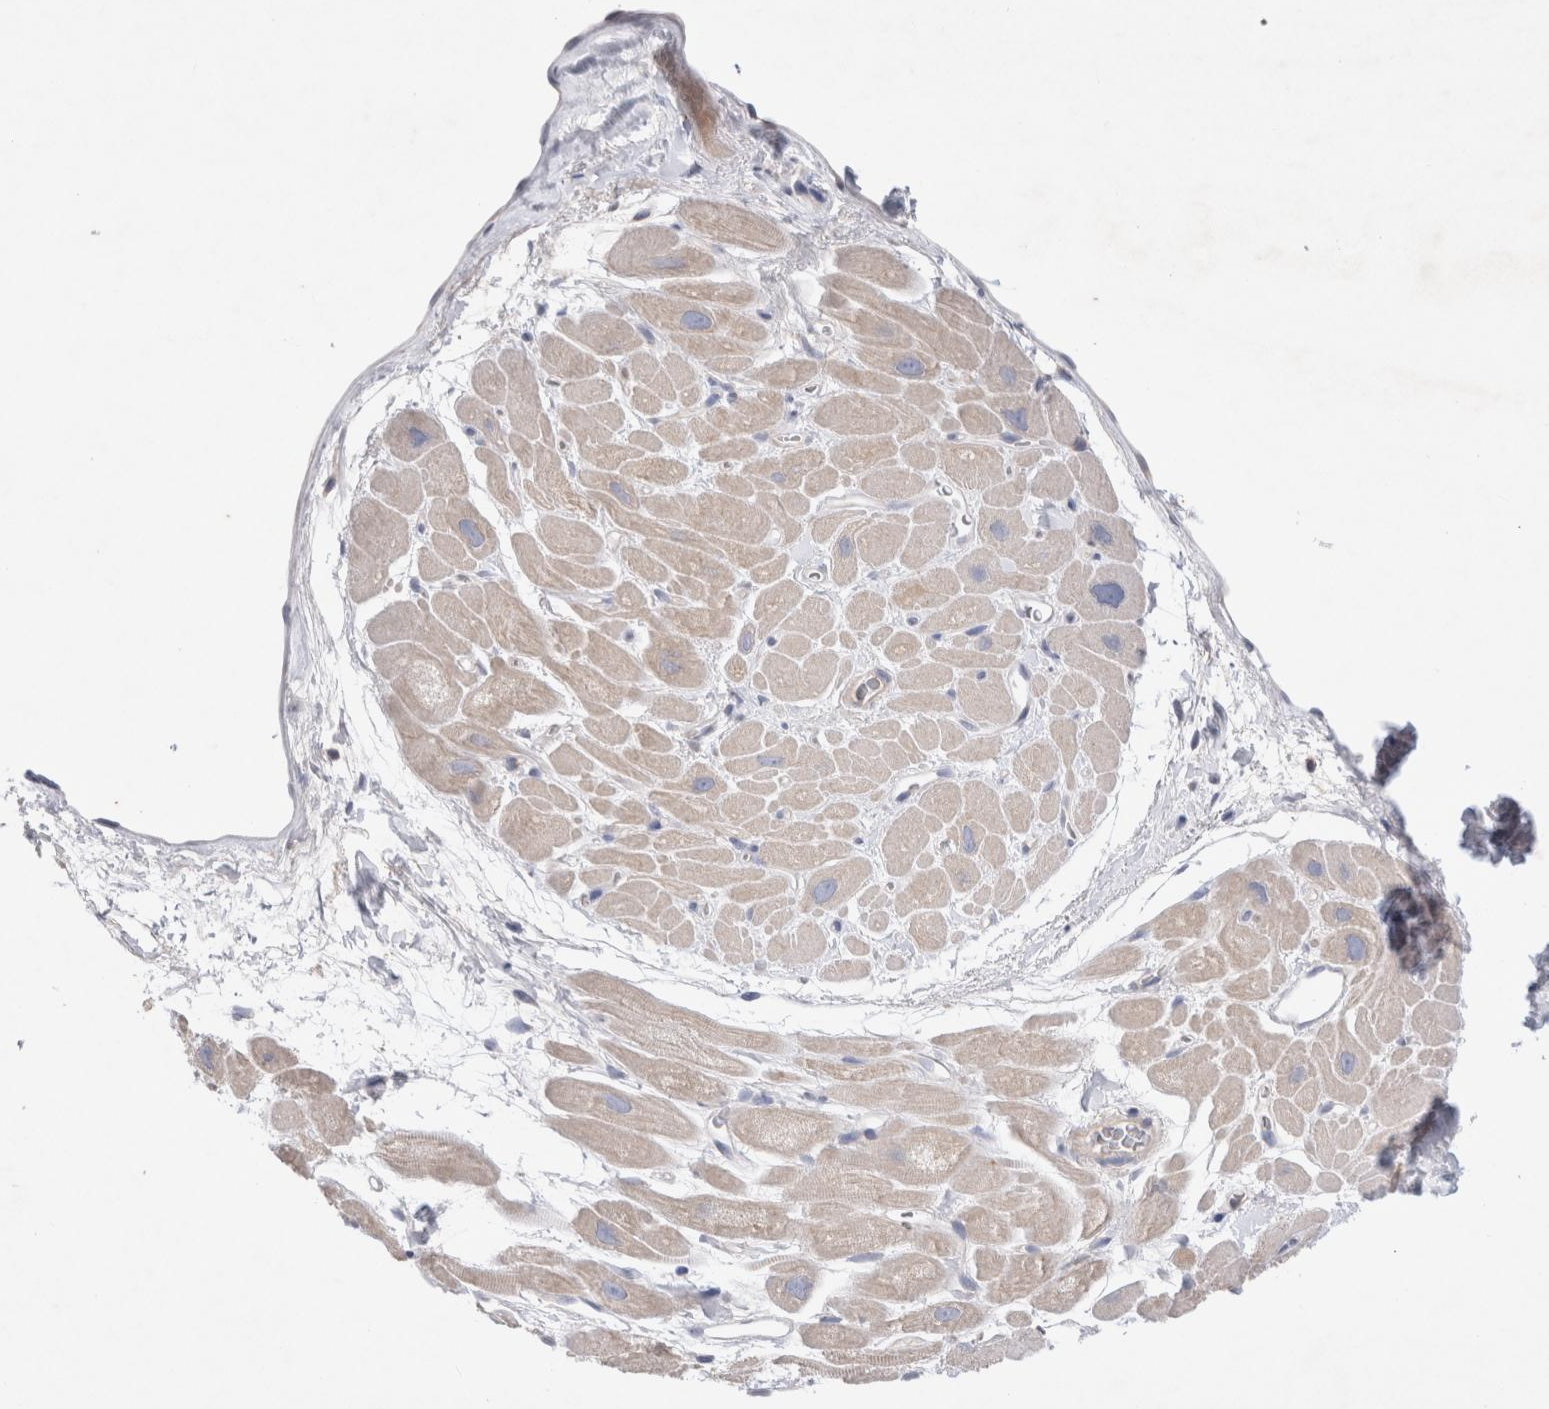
{"staining": {"intensity": "weak", "quantity": "25%-75%", "location": "cytoplasmic/membranous"}, "tissue": "heart muscle", "cell_type": "Cardiomyocytes", "image_type": "normal", "snomed": [{"axis": "morphology", "description": "Normal tissue, NOS"}, {"axis": "topography", "description": "Heart"}], "caption": "High-magnification brightfield microscopy of unremarkable heart muscle stained with DAB (3,3'-diaminobenzidine) (brown) and counterstained with hematoxylin (blue). cardiomyocytes exhibit weak cytoplasmic/membranous expression is present in about25%-75% of cells.", "gene": "IFT74", "patient": {"sex": "male", "age": 49}}